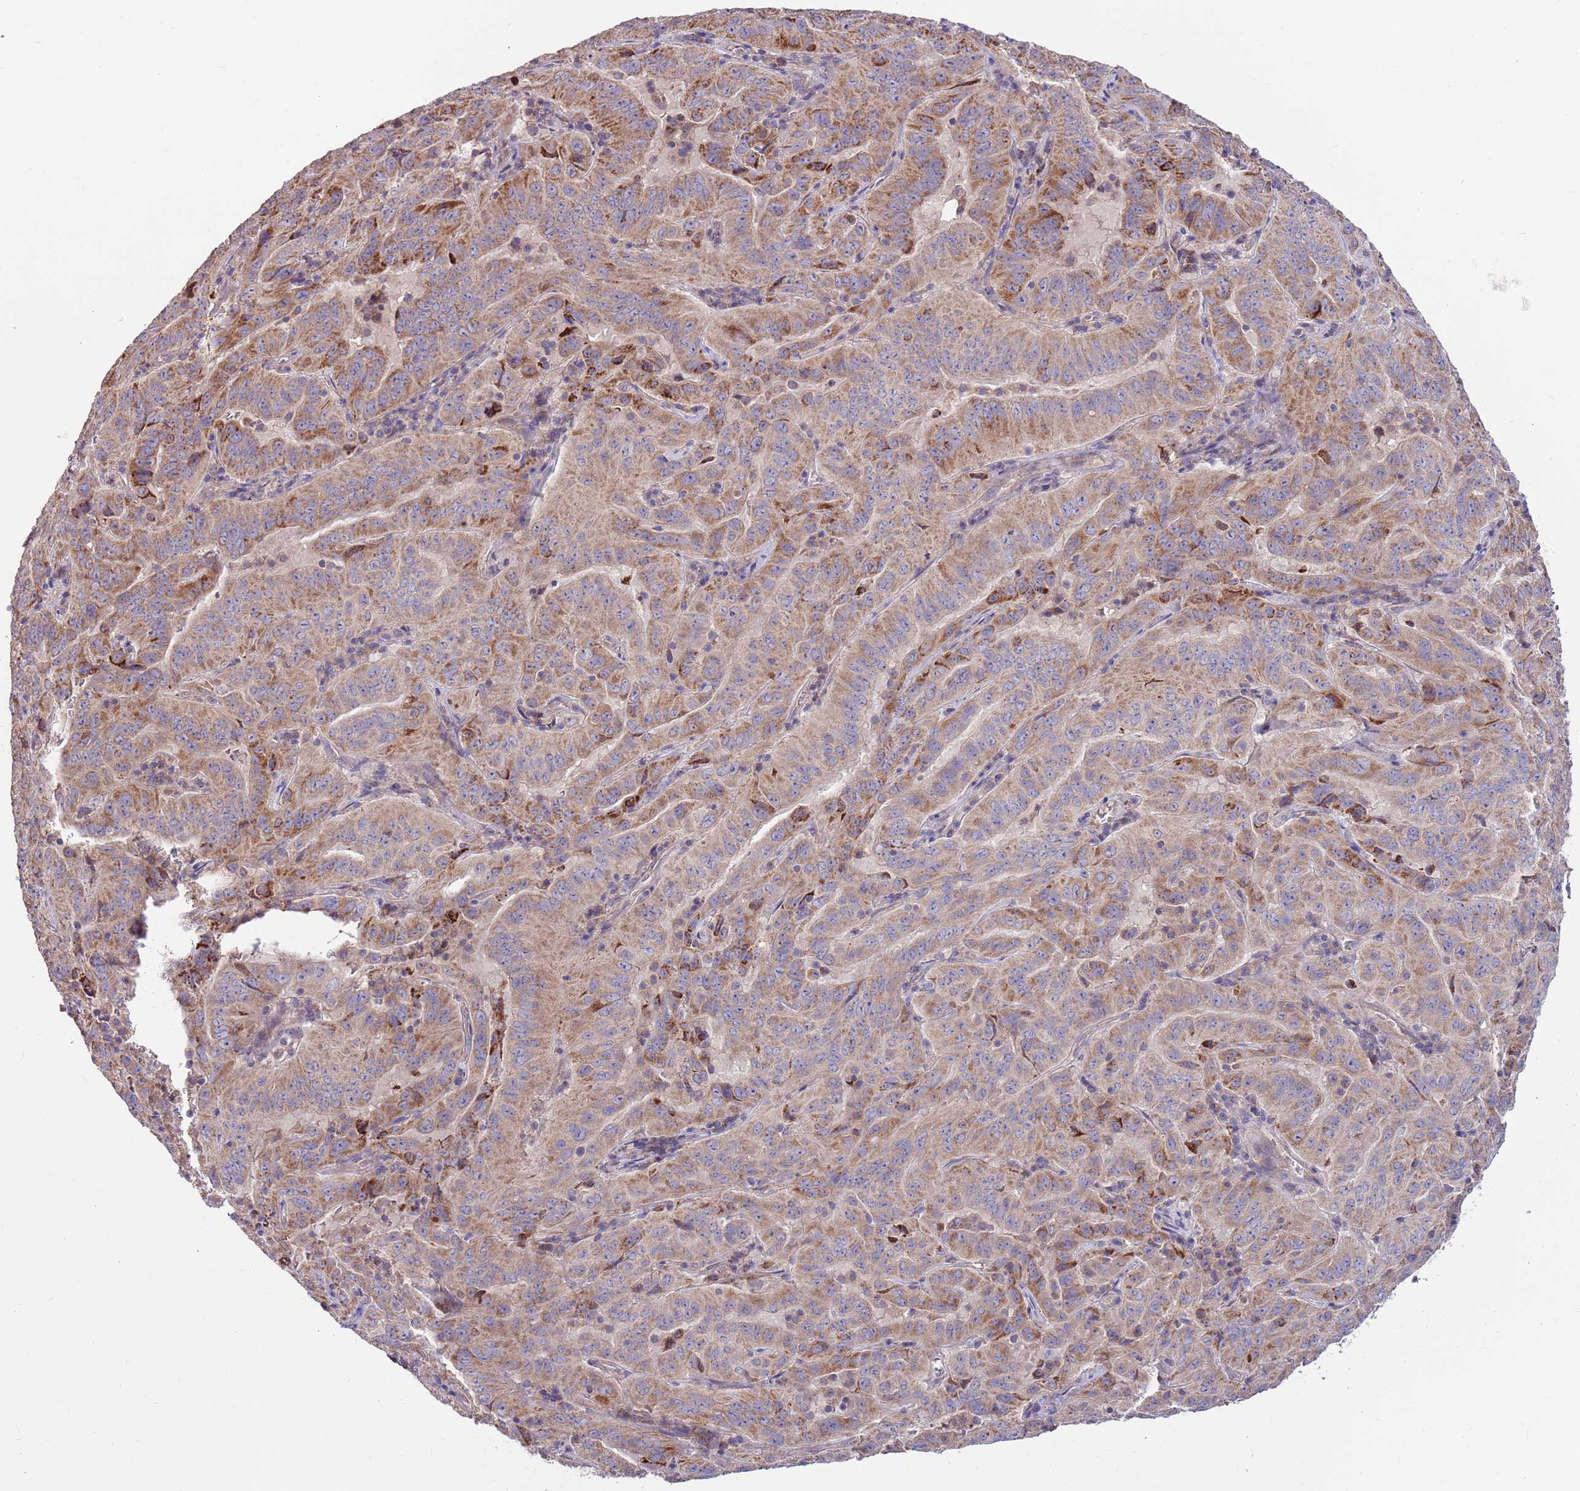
{"staining": {"intensity": "moderate", "quantity": ">75%", "location": "cytoplasmic/membranous"}, "tissue": "pancreatic cancer", "cell_type": "Tumor cells", "image_type": "cancer", "snomed": [{"axis": "morphology", "description": "Adenocarcinoma, NOS"}, {"axis": "topography", "description": "Pancreas"}], "caption": "This image reveals IHC staining of human adenocarcinoma (pancreatic), with medium moderate cytoplasmic/membranous staining in approximately >75% of tumor cells.", "gene": "SMG1", "patient": {"sex": "male", "age": 63}}